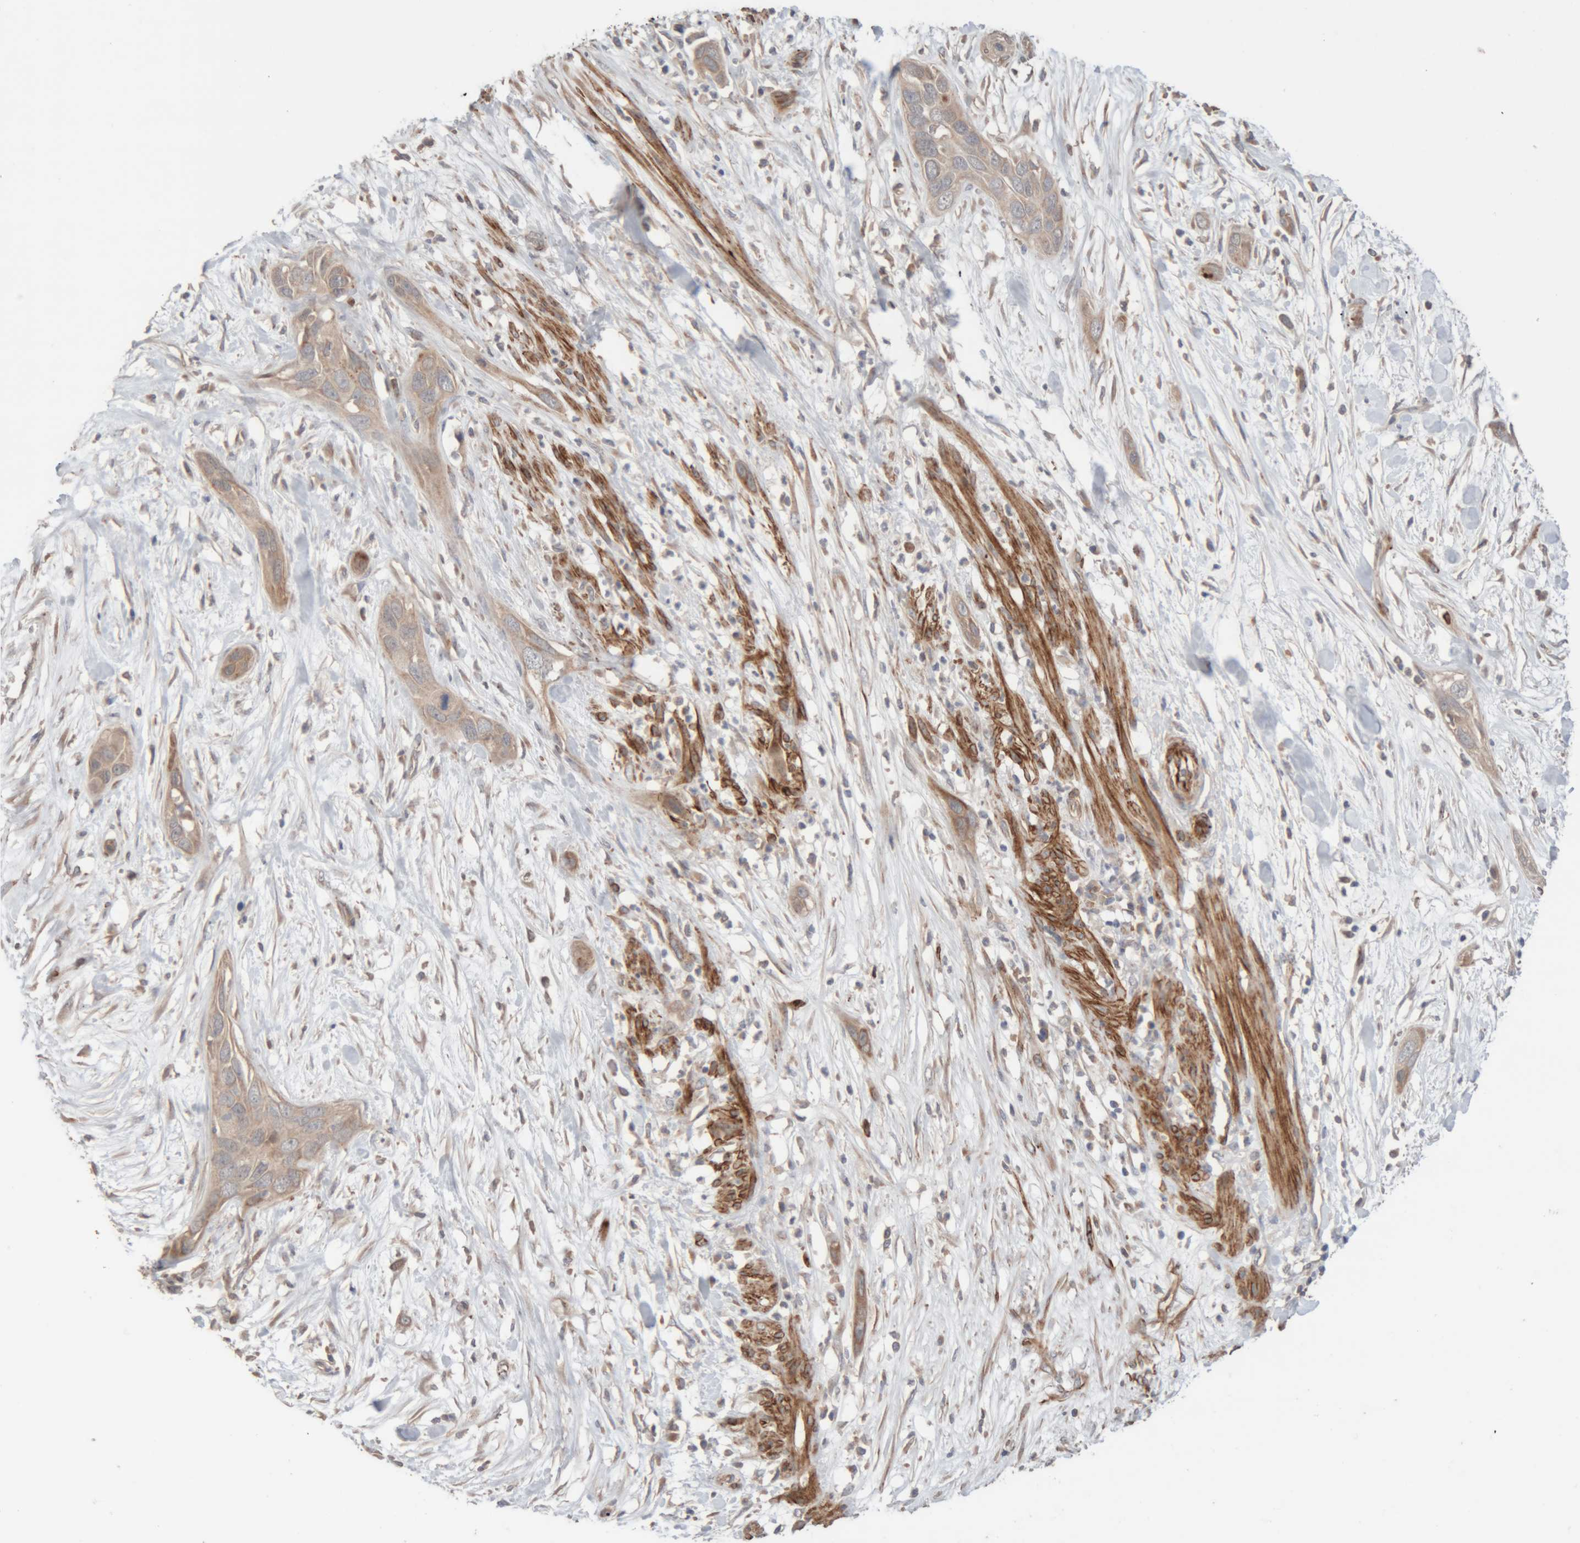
{"staining": {"intensity": "weak", "quantity": "<25%", "location": "cytoplasmic/membranous"}, "tissue": "pancreatic cancer", "cell_type": "Tumor cells", "image_type": "cancer", "snomed": [{"axis": "morphology", "description": "Adenocarcinoma, NOS"}, {"axis": "topography", "description": "Pancreas"}], "caption": "IHC of human pancreatic cancer (adenocarcinoma) displays no expression in tumor cells.", "gene": "RAB32", "patient": {"sex": "female", "age": 60}}